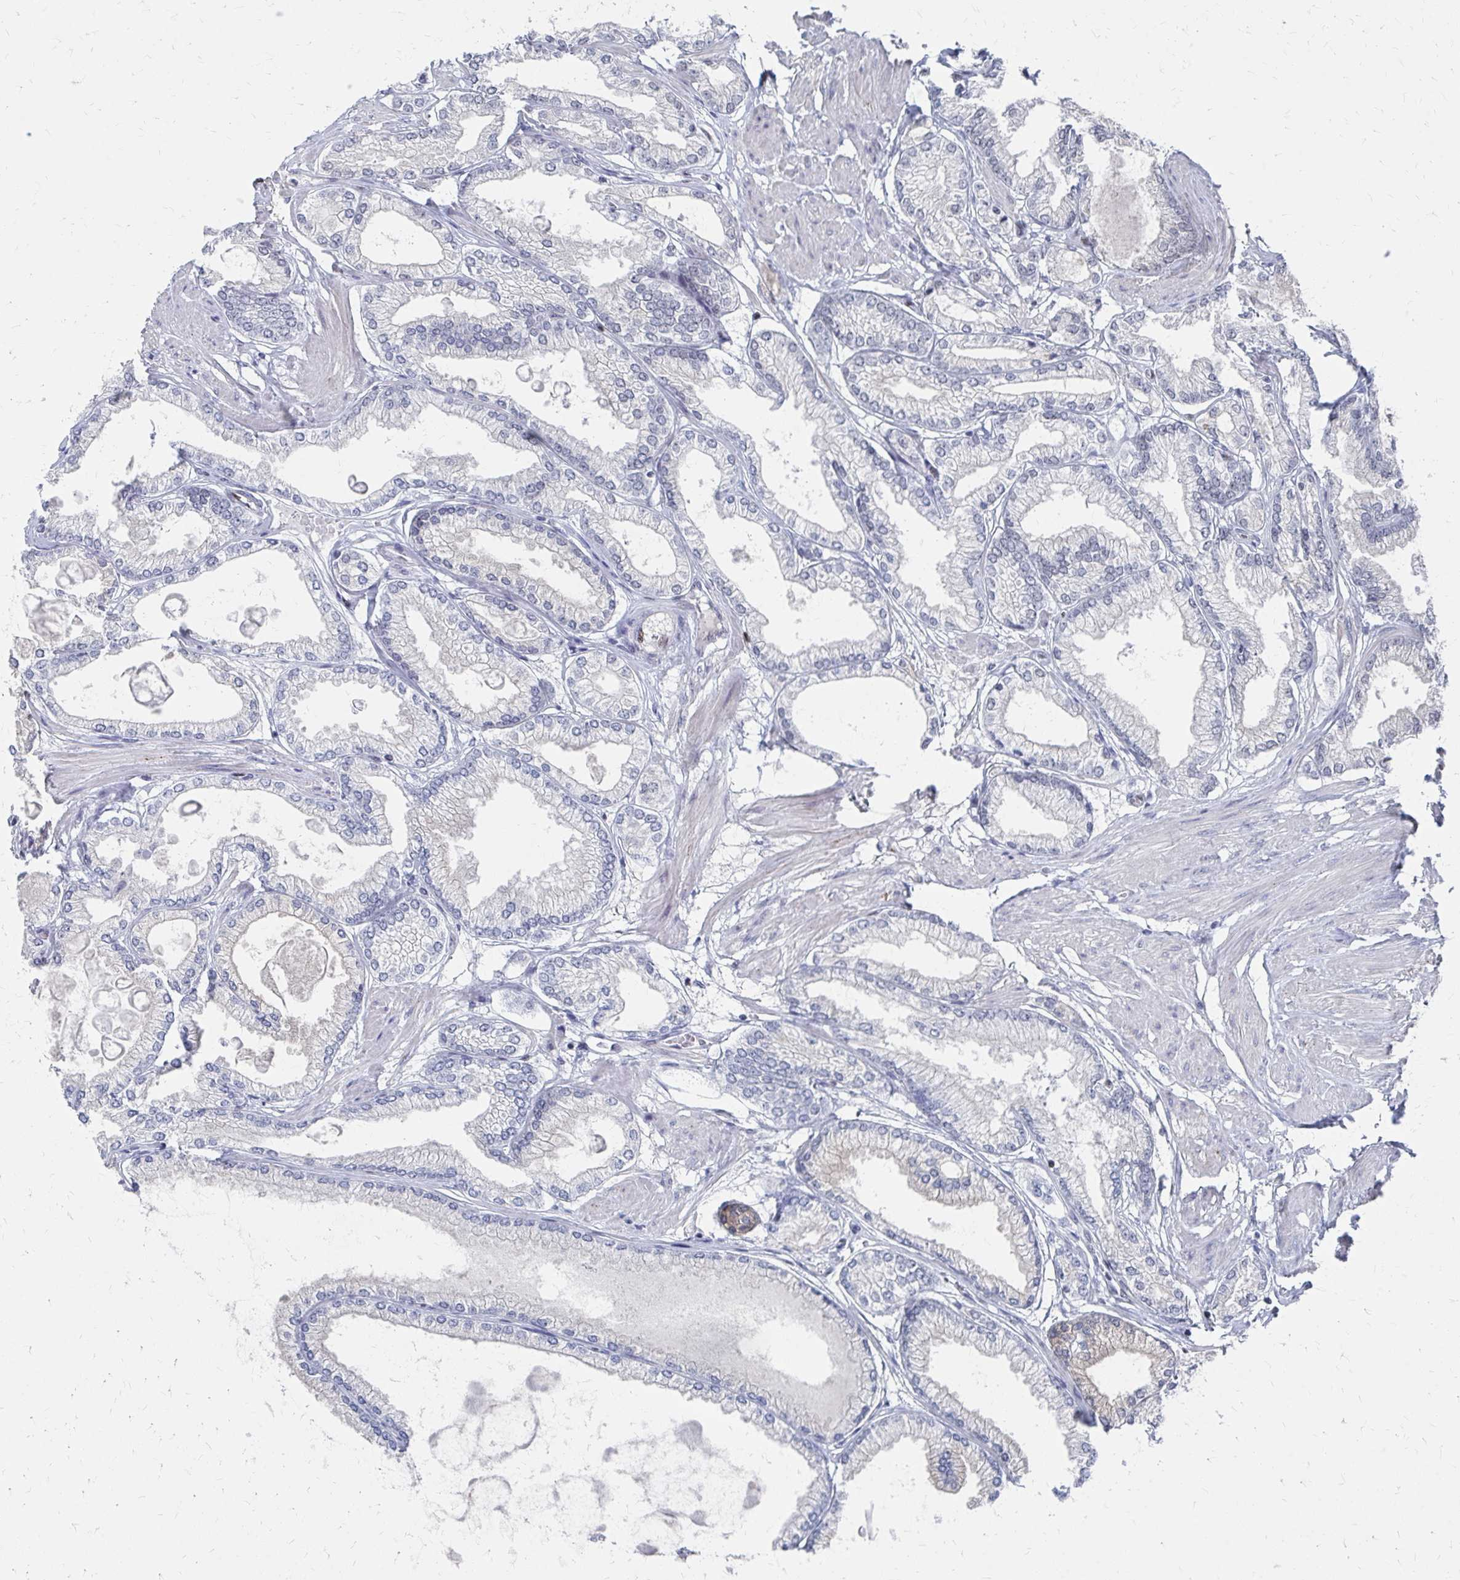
{"staining": {"intensity": "negative", "quantity": "none", "location": "none"}, "tissue": "prostate cancer", "cell_type": "Tumor cells", "image_type": "cancer", "snomed": [{"axis": "morphology", "description": "Adenocarcinoma, High grade"}, {"axis": "topography", "description": "Prostate"}], "caption": "Human prostate cancer stained for a protein using immunohistochemistry (IHC) exhibits no expression in tumor cells.", "gene": "CDIN1", "patient": {"sex": "male", "age": 68}}